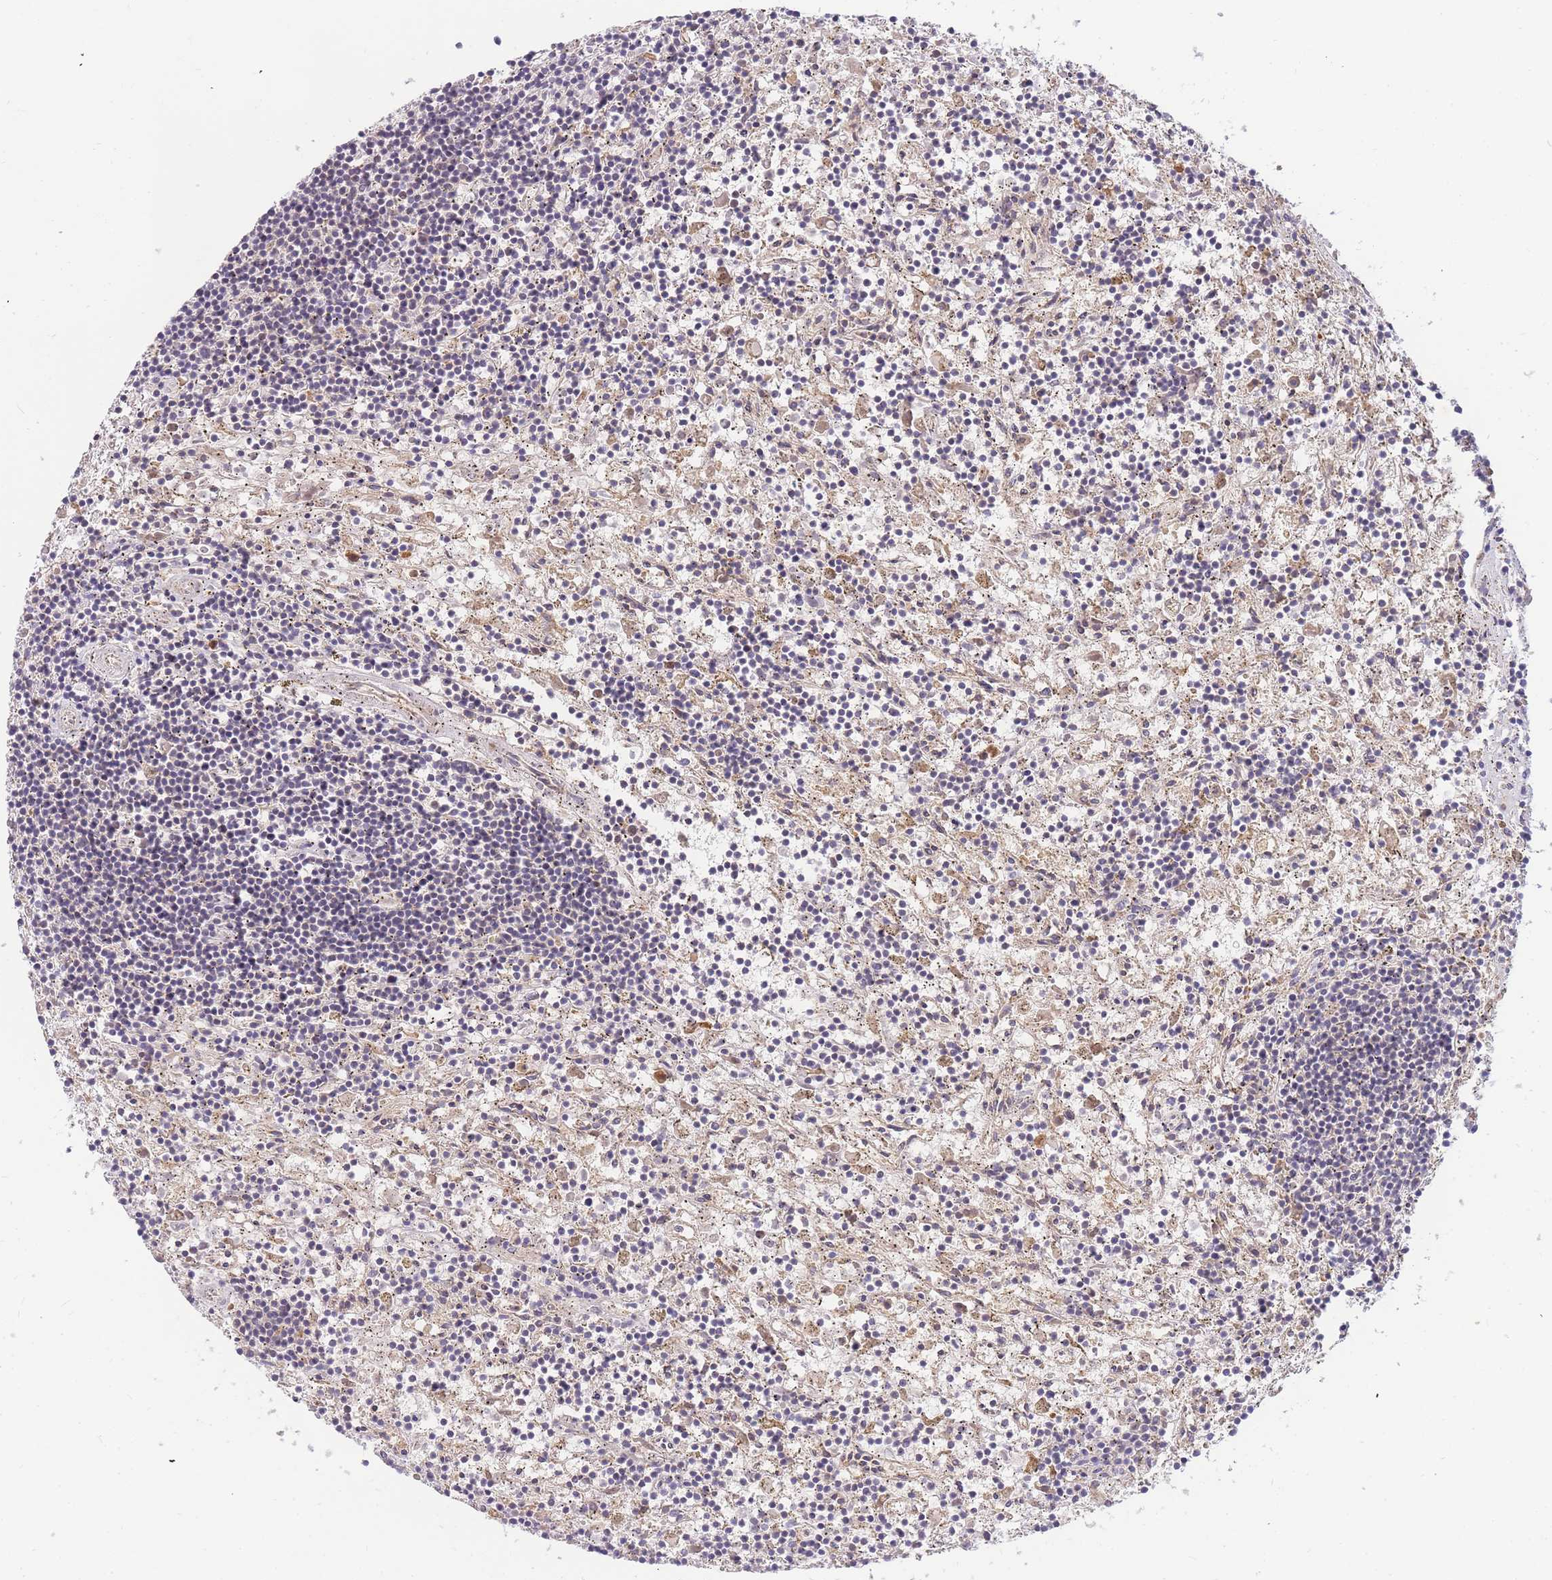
{"staining": {"intensity": "negative", "quantity": "none", "location": "none"}, "tissue": "lymphoma", "cell_type": "Tumor cells", "image_type": "cancer", "snomed": [{"axis": "morphology", "description": "Malignant lymphoma, non-Hodgkin's type, Low grade"}, {"axis": "topography", "description": "Spleen"}], "caption": "Low-grade malignant lymphoma, non-Hodgkin's type stained for a protein using immunohistochemistry shows no staining tumor cells.", "gene": "ZNF577", "patient": {"sex": "male", "age": 76}}